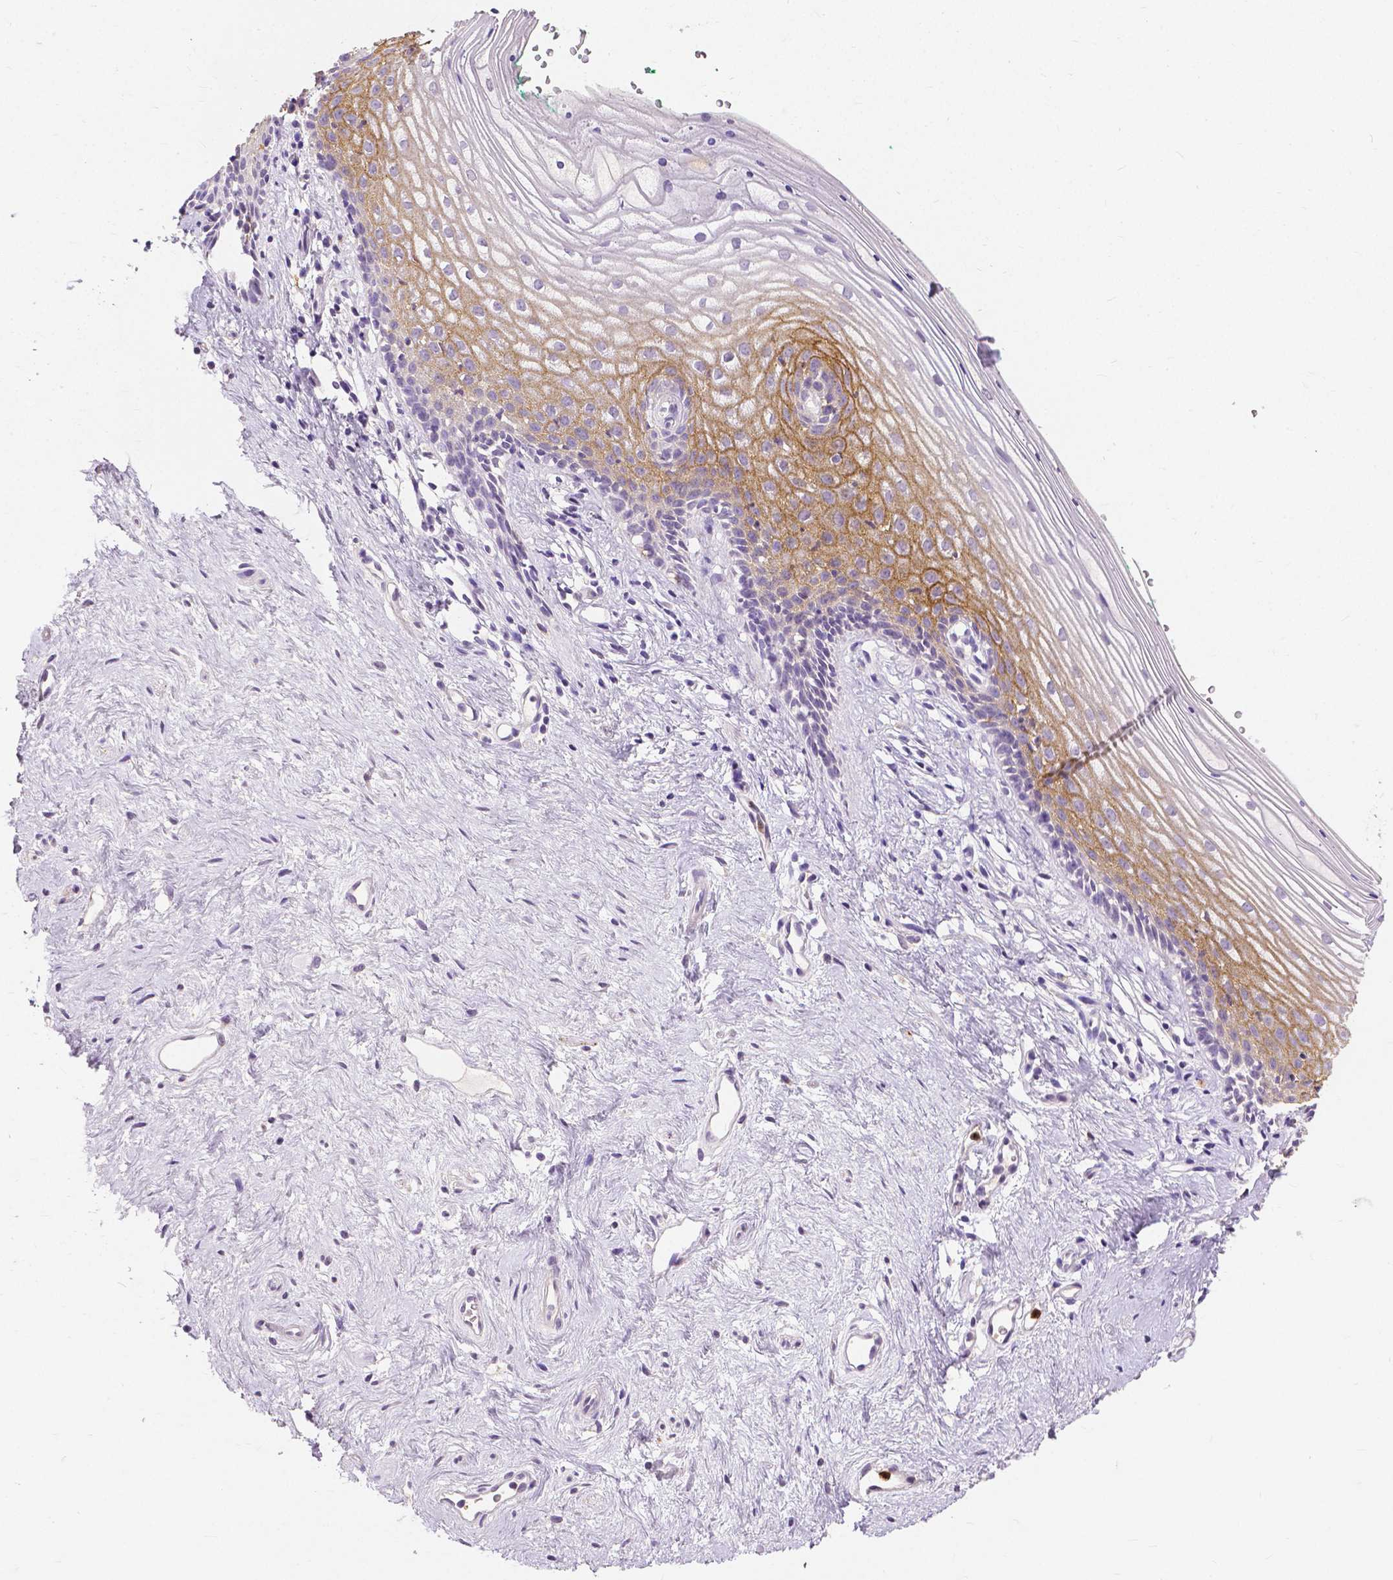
{"staining": {"intensity": "moderate", "quantity": "<25%", "location": "cytoplasmic/membranous"}, "tissue": "vagina", "cell_type": "Squamous epithelial cells", "image_type": "normal", "snomed": [{"axis": "morphology", "description": "Normal tissue, NOS"}, {"axis": "topography", "description": "Vagina"}], "caption": "Vagina stained with a brown dye exhibits moderate cytoplasmic/membranous positive expression in approximately <25% of squamous epithelial cells.", "gene": "CXCR2", "patient": {"sex": "female", "age": 42}}